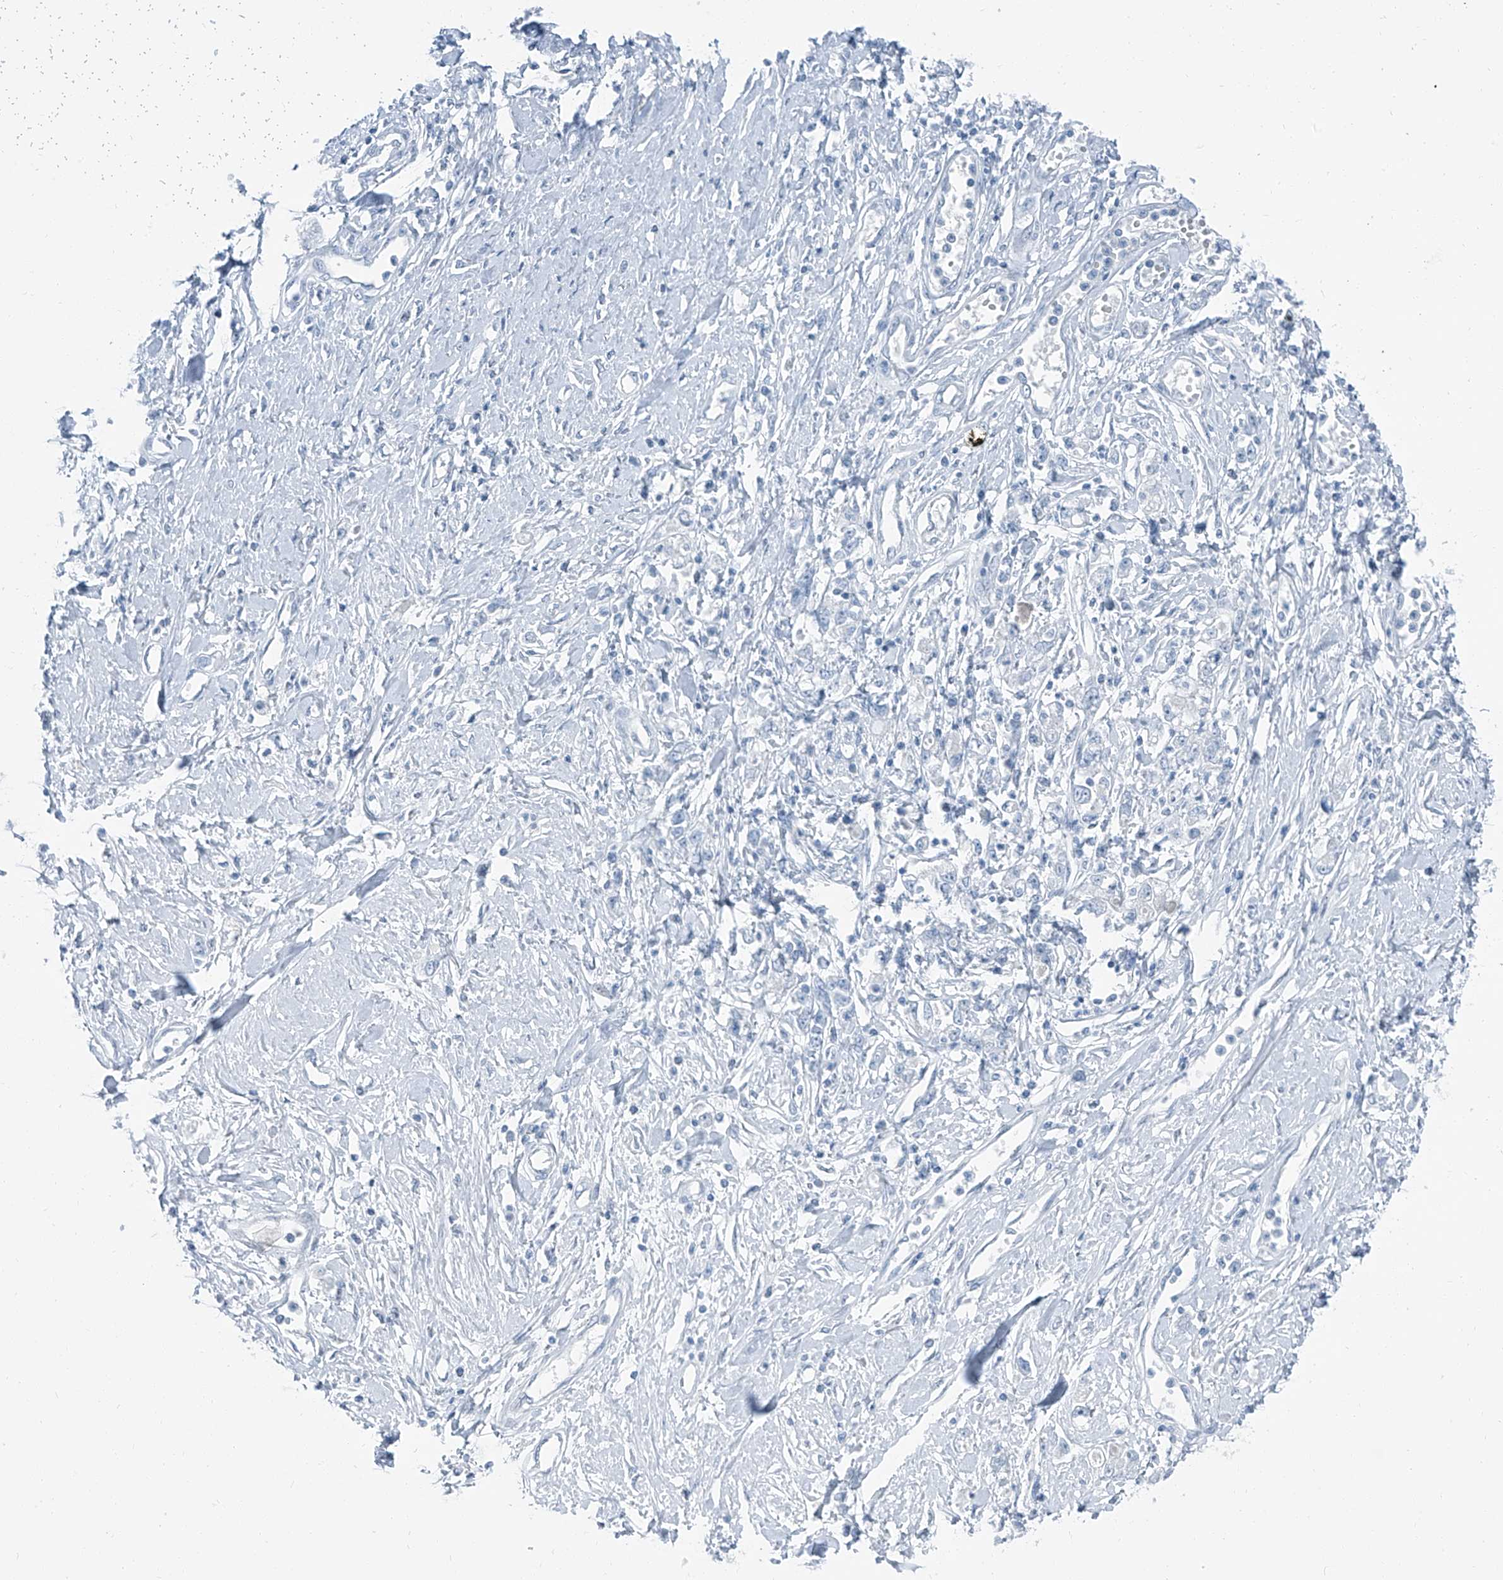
{"staining": {"intensity": "negative", "quantity": "none", "location": "none"}, "tissue": "stomach cancer", "cell_type": "Tumor cells", "image_type": "cancer", "snomed": [{"axis": "morphology", "description": "Adenocarcinoma, NOS"}, {"axis": "topography", "description": "Stomach"}], "caption": "DAB (3,3'-diaminobenzidine) immunohistochemical staining of human stomach adenocarcinoma shows no significant expression in tumor cells.", "gene": "RGN", "patient": {"sex": "female", "age": 76}}